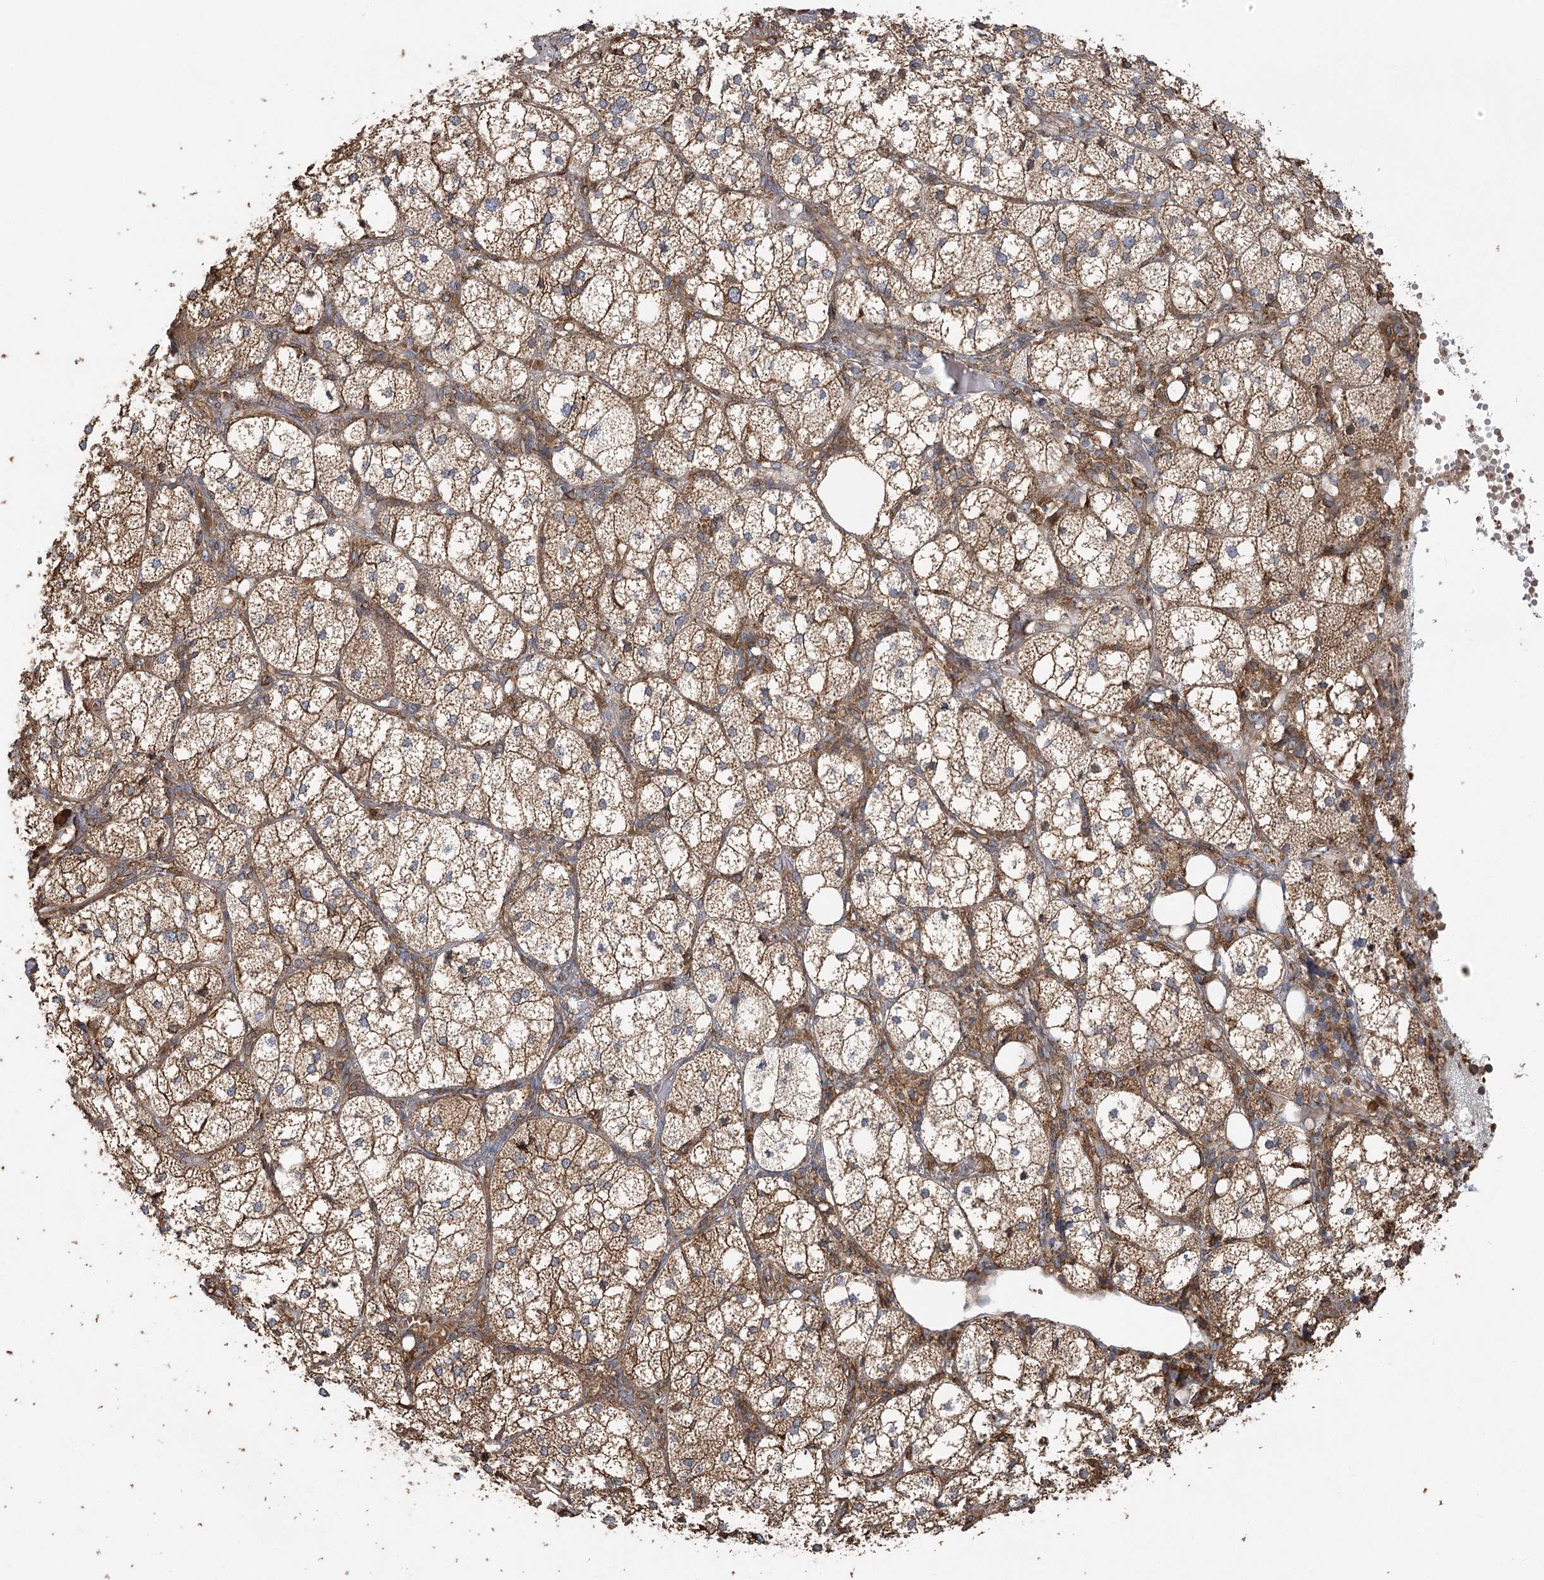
{"staining": {"intensity": "moderate", "quantity": ">75%", "location": "cytoplasmic/membranous"}, "tissue": "adrenal gland", "cell_type": "Glandular cells", "image_type": "normal", "snomed": [{"axis": "morphology", "description": "Normal tissue, NOS"}, {"axis": "topography", "description": "Adrenal gland"}], "caption": "This is a photomicrograph of immunohistochemistry staining of benign adrenal gland, which shows moderate positivity in the cytoplasmic/membranous of glandular cells.", "gene": "ACAP2", "patient": {"sex": "female", "age": 61}}